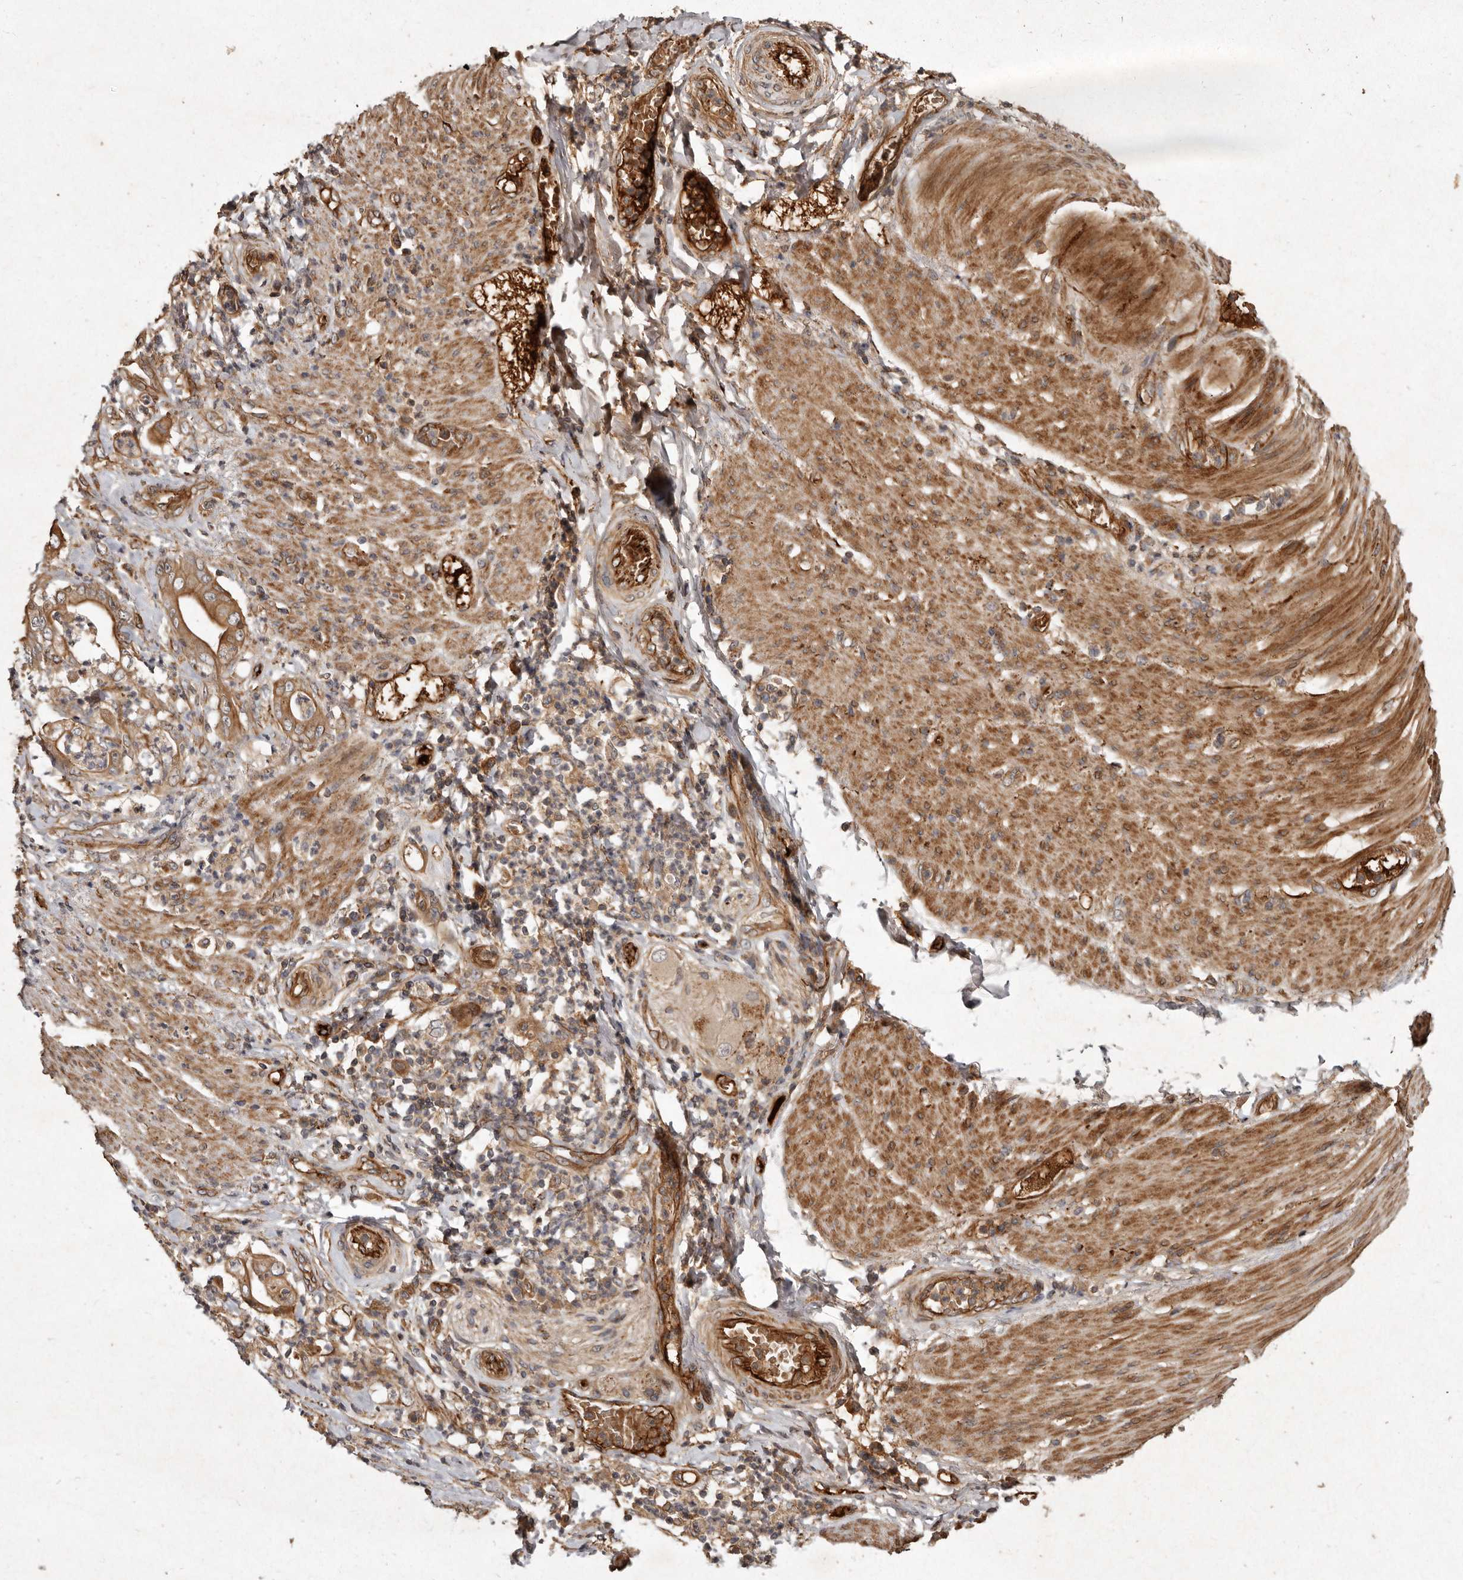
{"staining": {"intensity": "moderate", "quantity": ">75%", "location": "cytoplasmic/membranous"}, "tissue": "stomach cancer", "cell_type": "Tumor cells", "image_type": "cancer", "snomed": [{"axis": "morphology", "description": "Adenocarcinoma, NOS"}, {"axis": "topography", "description": "Stomach"}], "caption": "A brown stain highlights moderate cytoplasmic/membranous staining of a protein in stomach adenocarcinoma tumor cells.", "gene": "SEMA3A", "patient": {"sex": "female", "age": 73}}